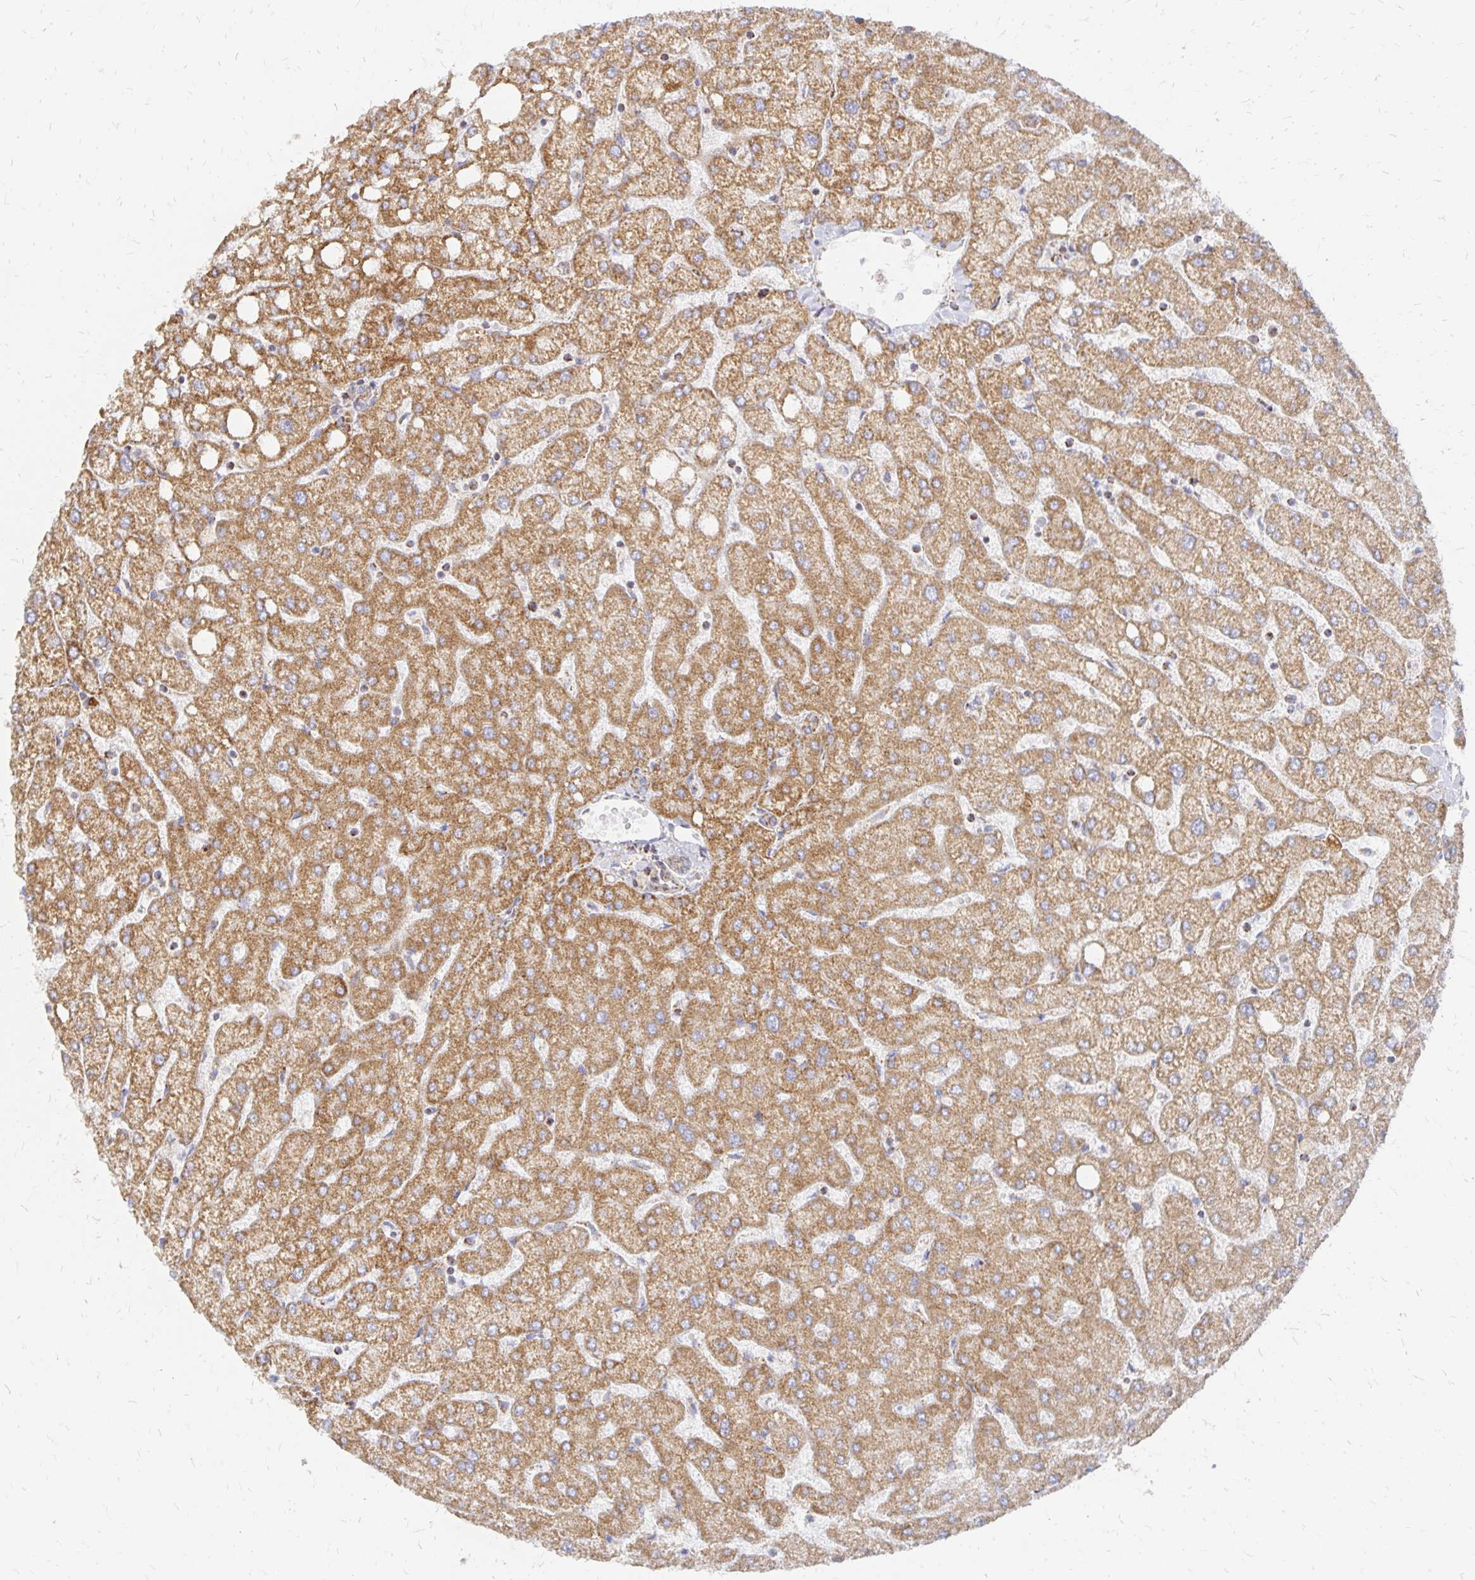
{"staining": {"intensity": "moderate", "quantity": ">75%", "location": "cytoplasmic/membranous"}, "tissue": "liver", "cell_type": "Cholangiocytes", "image_type": "normal", "snomed": [{"axis": "morphology", "description": "Normal tissue, NOS"}, {"axis": "topography", "description": "Liver"}], "caption": "A brown stain shows moderate cytoplasmic/membranous expression of a protein in cholangiocytes of benign human liver. The staining was performed using DAB to visualize the protein expression in brown, while the nuclei were stained in blue with hematoxylin (Magnification: 20x).", "gene": "STOML2", "patient": {"sex": "female", "age": 54}}